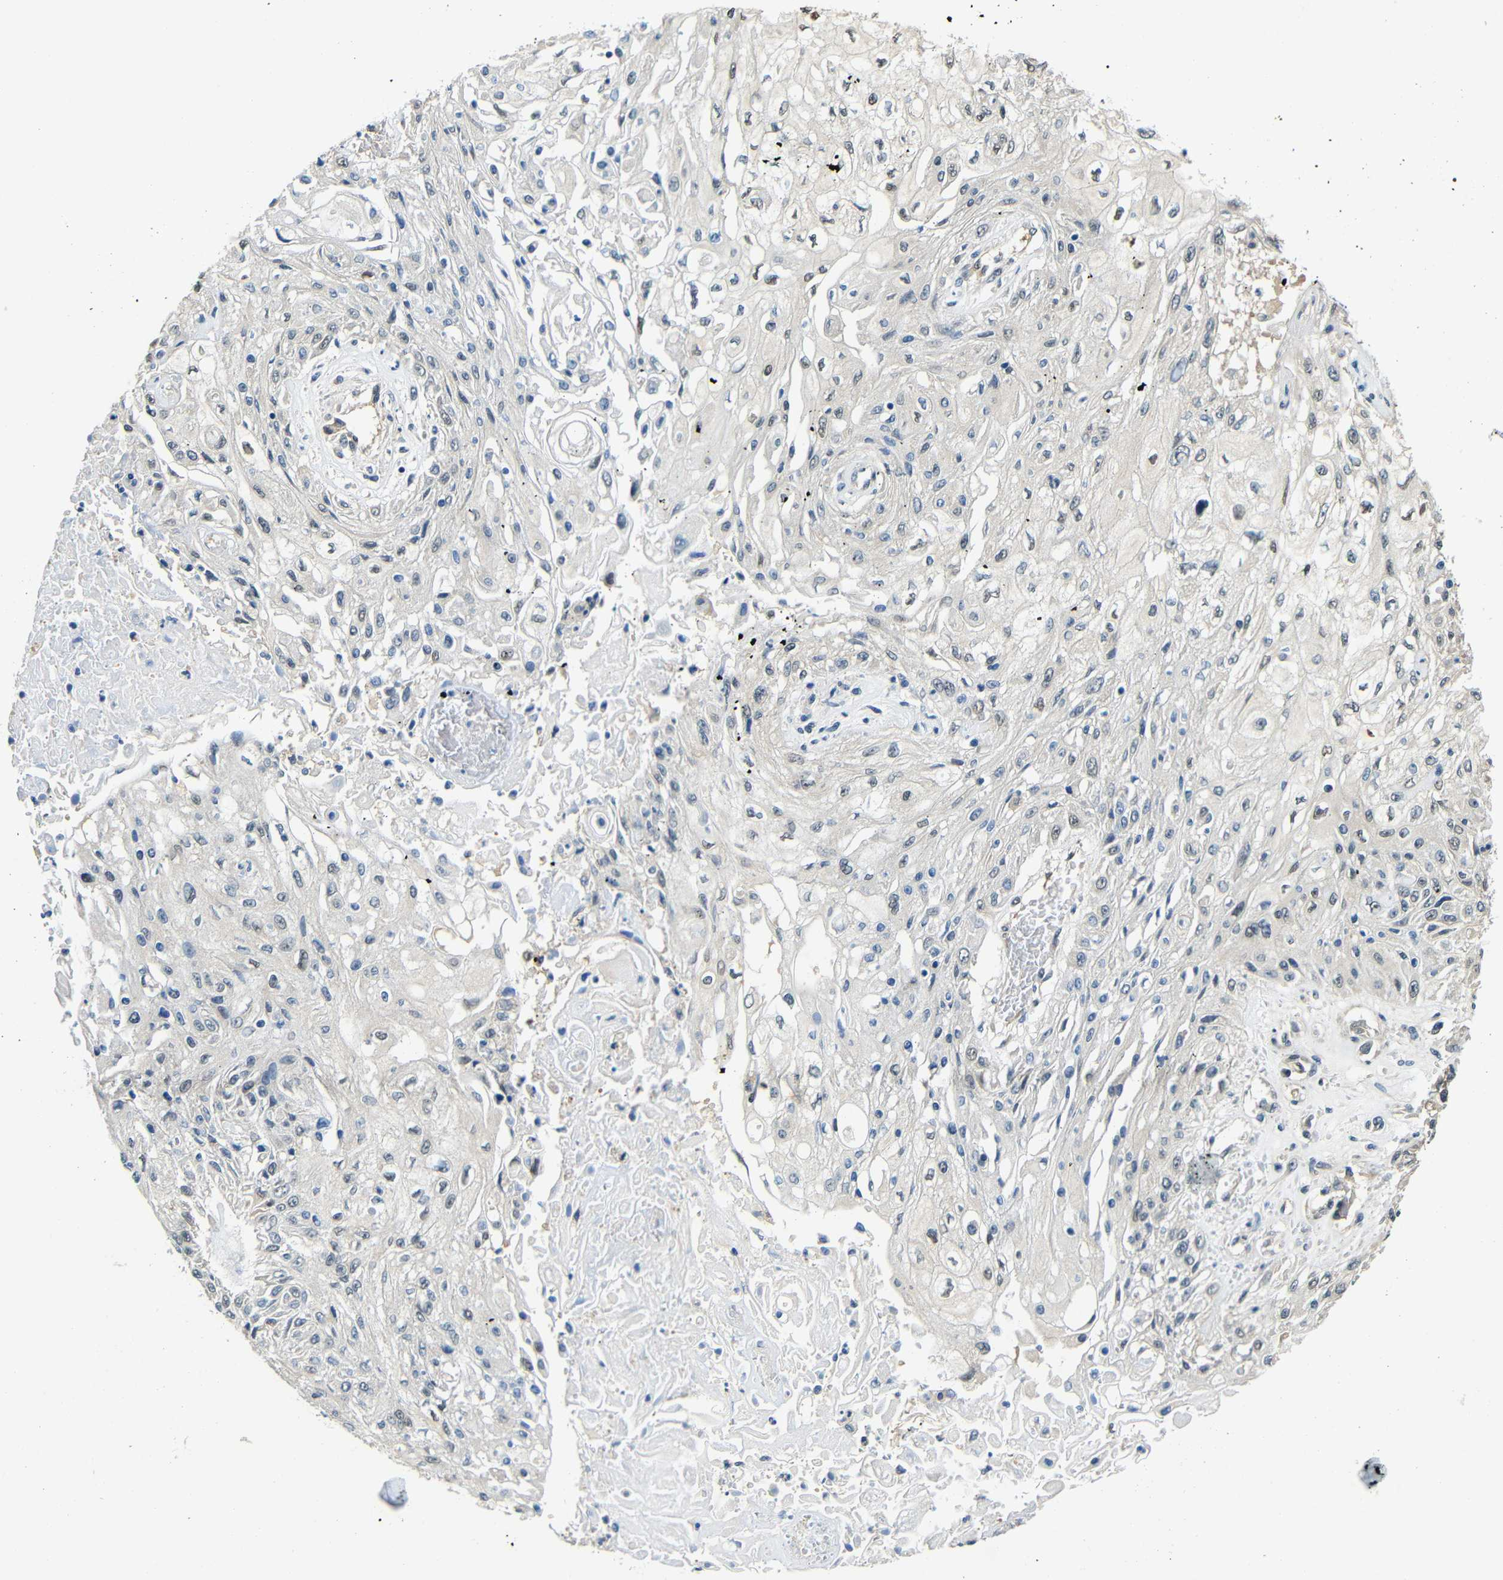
{"staining": {"intensity": "negative", "quantity": "none", "location": "none"}, "tissue": "skin cancer", "cell_type": "Tumor cells", "image_type": "cancer", "snomed": [{"axis": "morphology", "description": "Squamous cell carcinoma, NOS"}, {"axis": "topography", "description": "Skin"}], "caption": "This is an immunohistochemistry micrograph of skin cancer. There is no expression in tumor cells.", "gene": "ADAP1", "patient": {"sex": "male", "age": 75}}